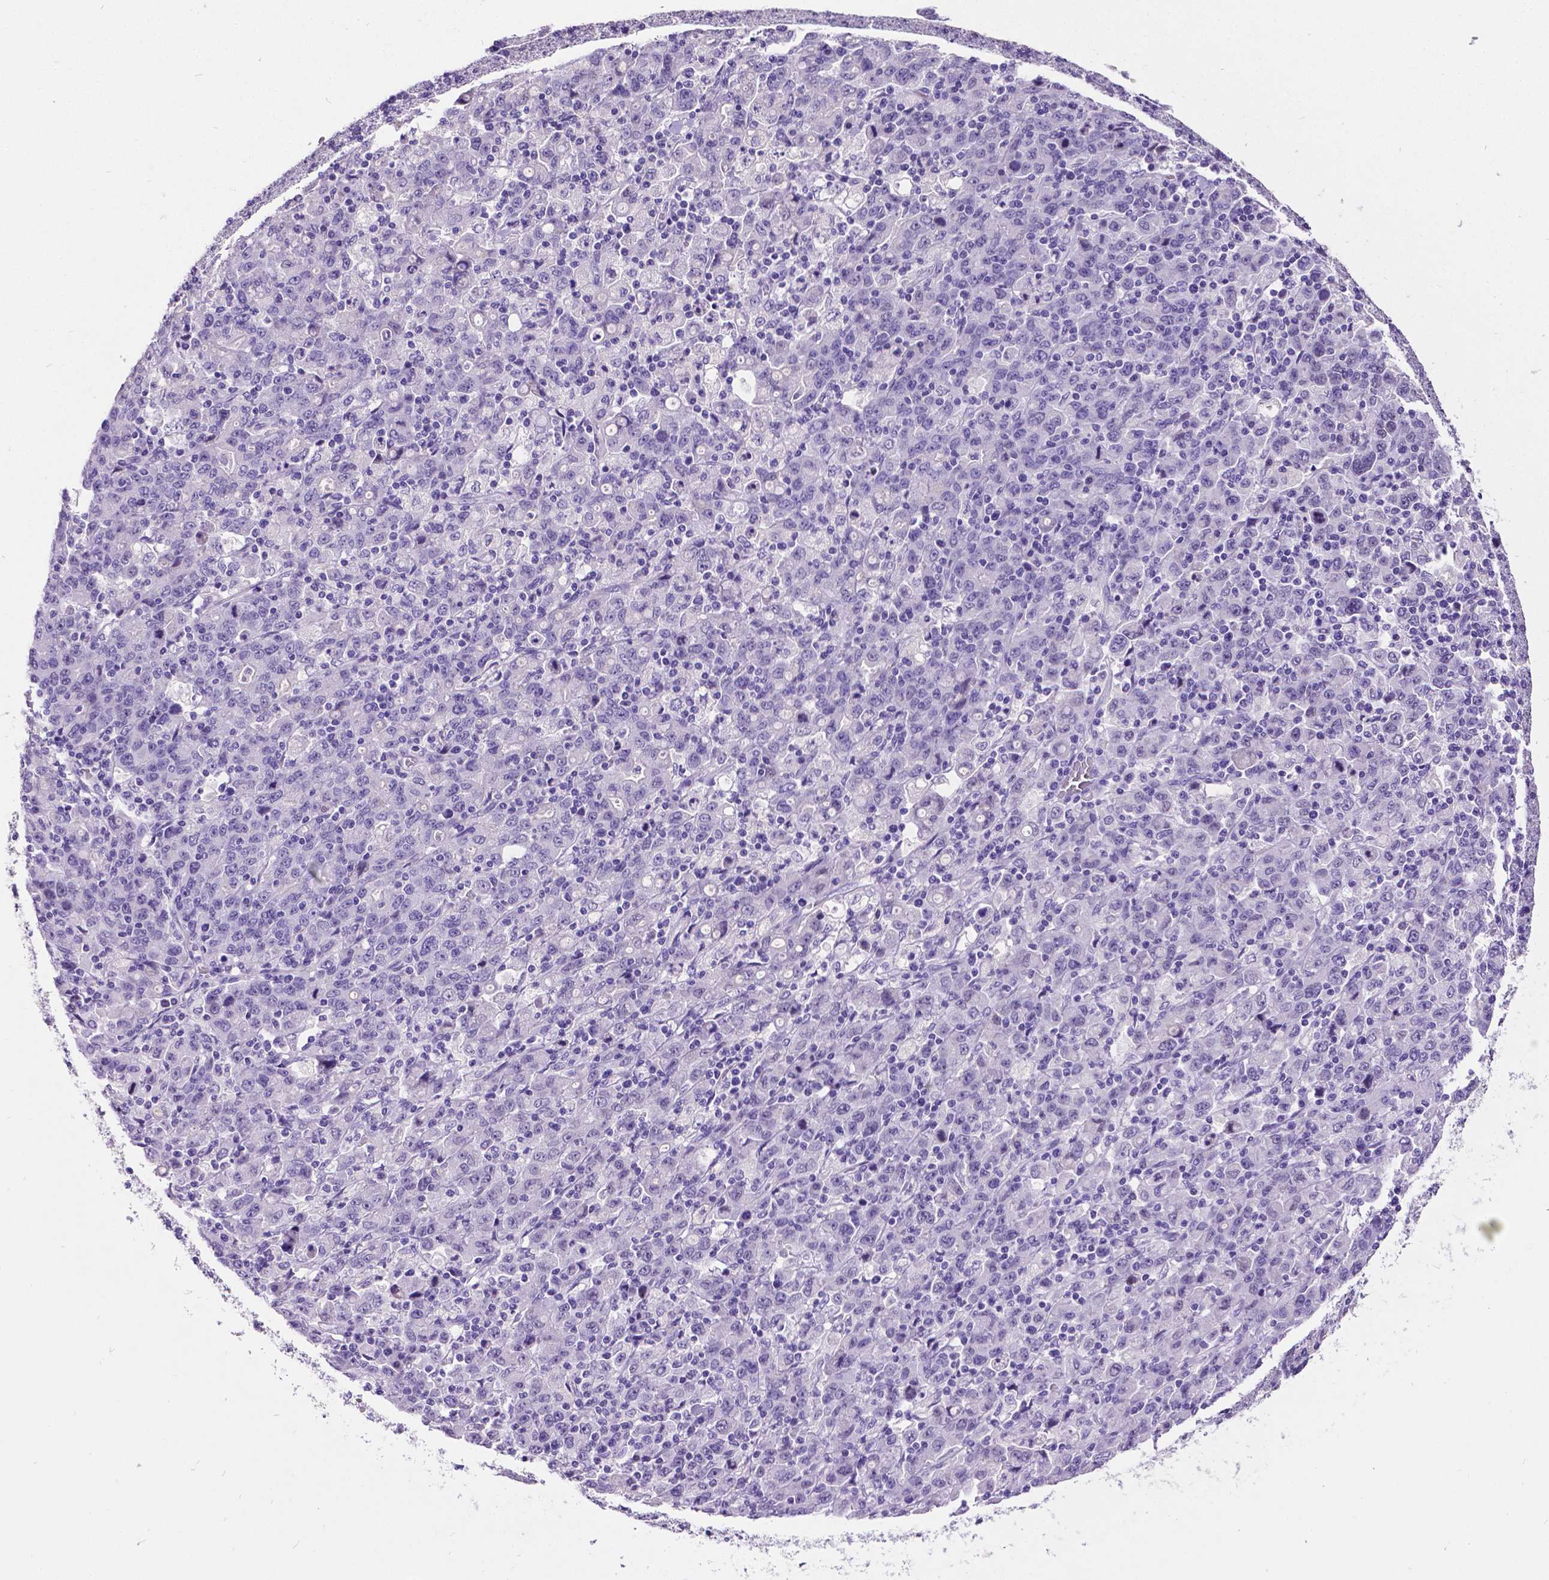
{"staining": {"intensity": "negative", "quantity": "none", "location": "none"}, "tissue": "stomach cancer", "cell_type": "Tumor cells", "image_type": "cancer", "snomed": [{"axis": "morphology", "description": "Adenocarcinoma, NOS"}, {"axis": "topography", "description": "Stomach, upper"}], "caption": "This is an immunohistochemistry (IHC) image of adenocarcinoma (stomach). There is no positivity in tumor cells.", "gene": "SATB2", "patient": {"sex": "male", "age": 69}}